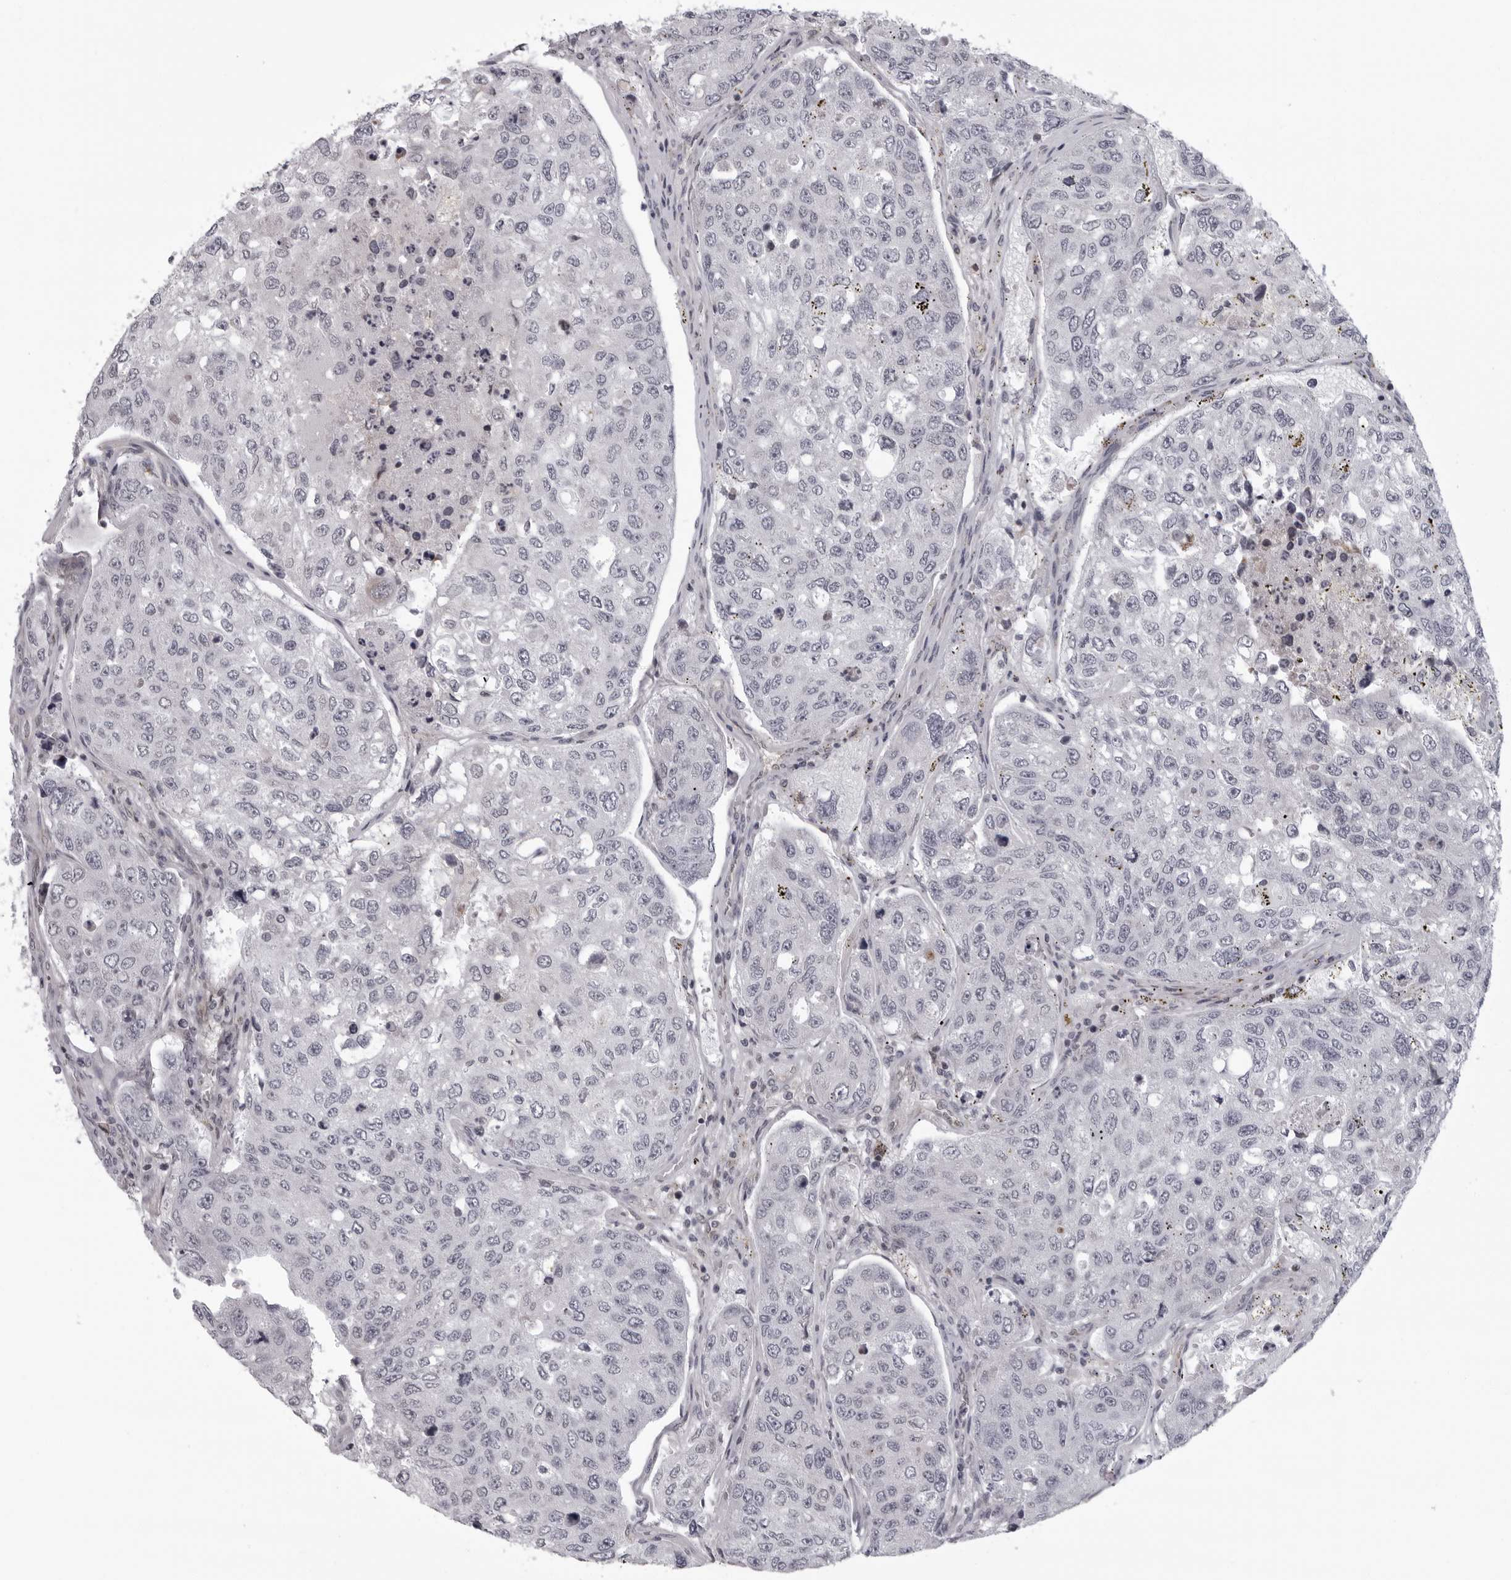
{"staining": {"intensity": "negative", "quantity": "none", "location": "none"}, "tissue": "urothelial cancer", "cell_type": "Tumor cells", "image_type": "cancer", "snomed": [{"axis": "morphology", "description": "Urothelial carcinoma, High grade"}, {"axis": "topography", "description": "Lymph node"}, {"axis": "topography", "description": "Urinary bladder"}], "caption": "High power microscopy micrograph of an IHC micrograph of urothelial cancer, revealing no significant positivity in tumor cells.", "gene": "MAPK12", "patient": {"sex": "male", "age": 51}}